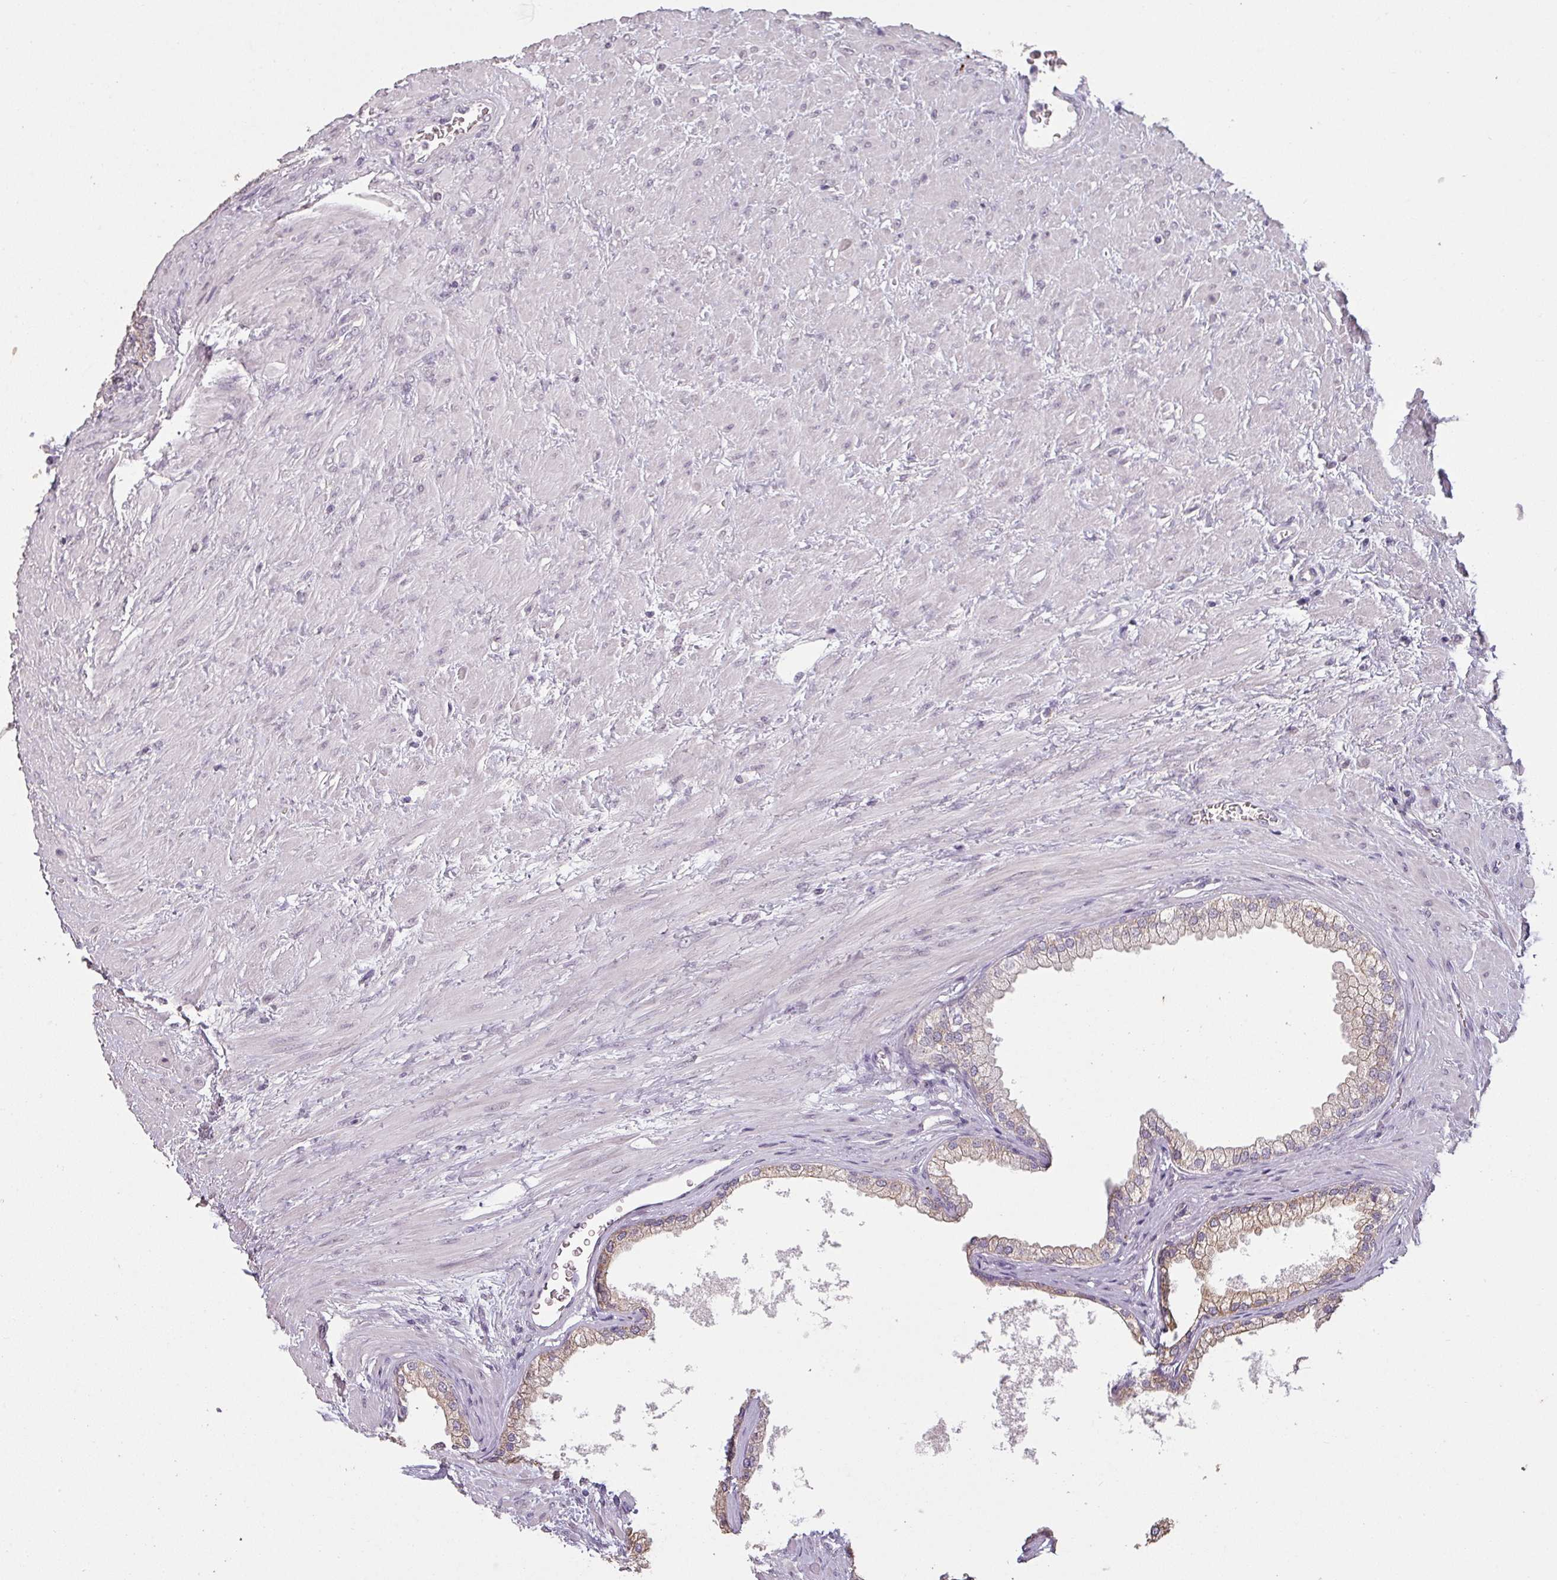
{"staining": {"intensity": "weak", "quantity": "25%-75%", "location": "cytoplasmic/membranous"}, "tissue": "prostate", "cell_type": "Glandular cells", "image_type": "normal", "snomed": [{"axis": "morphology", "description": "Normal tissue, NOS"}, {"axis": "topography", "description": "Prostate"}], "caption": "Benign prostate reveals weak cytoplasmic/membranous staining in approximately 25%-75% of glandular cells.", "gene": "LYPLA1", "patient": {"sex": "male", "age": 76}}